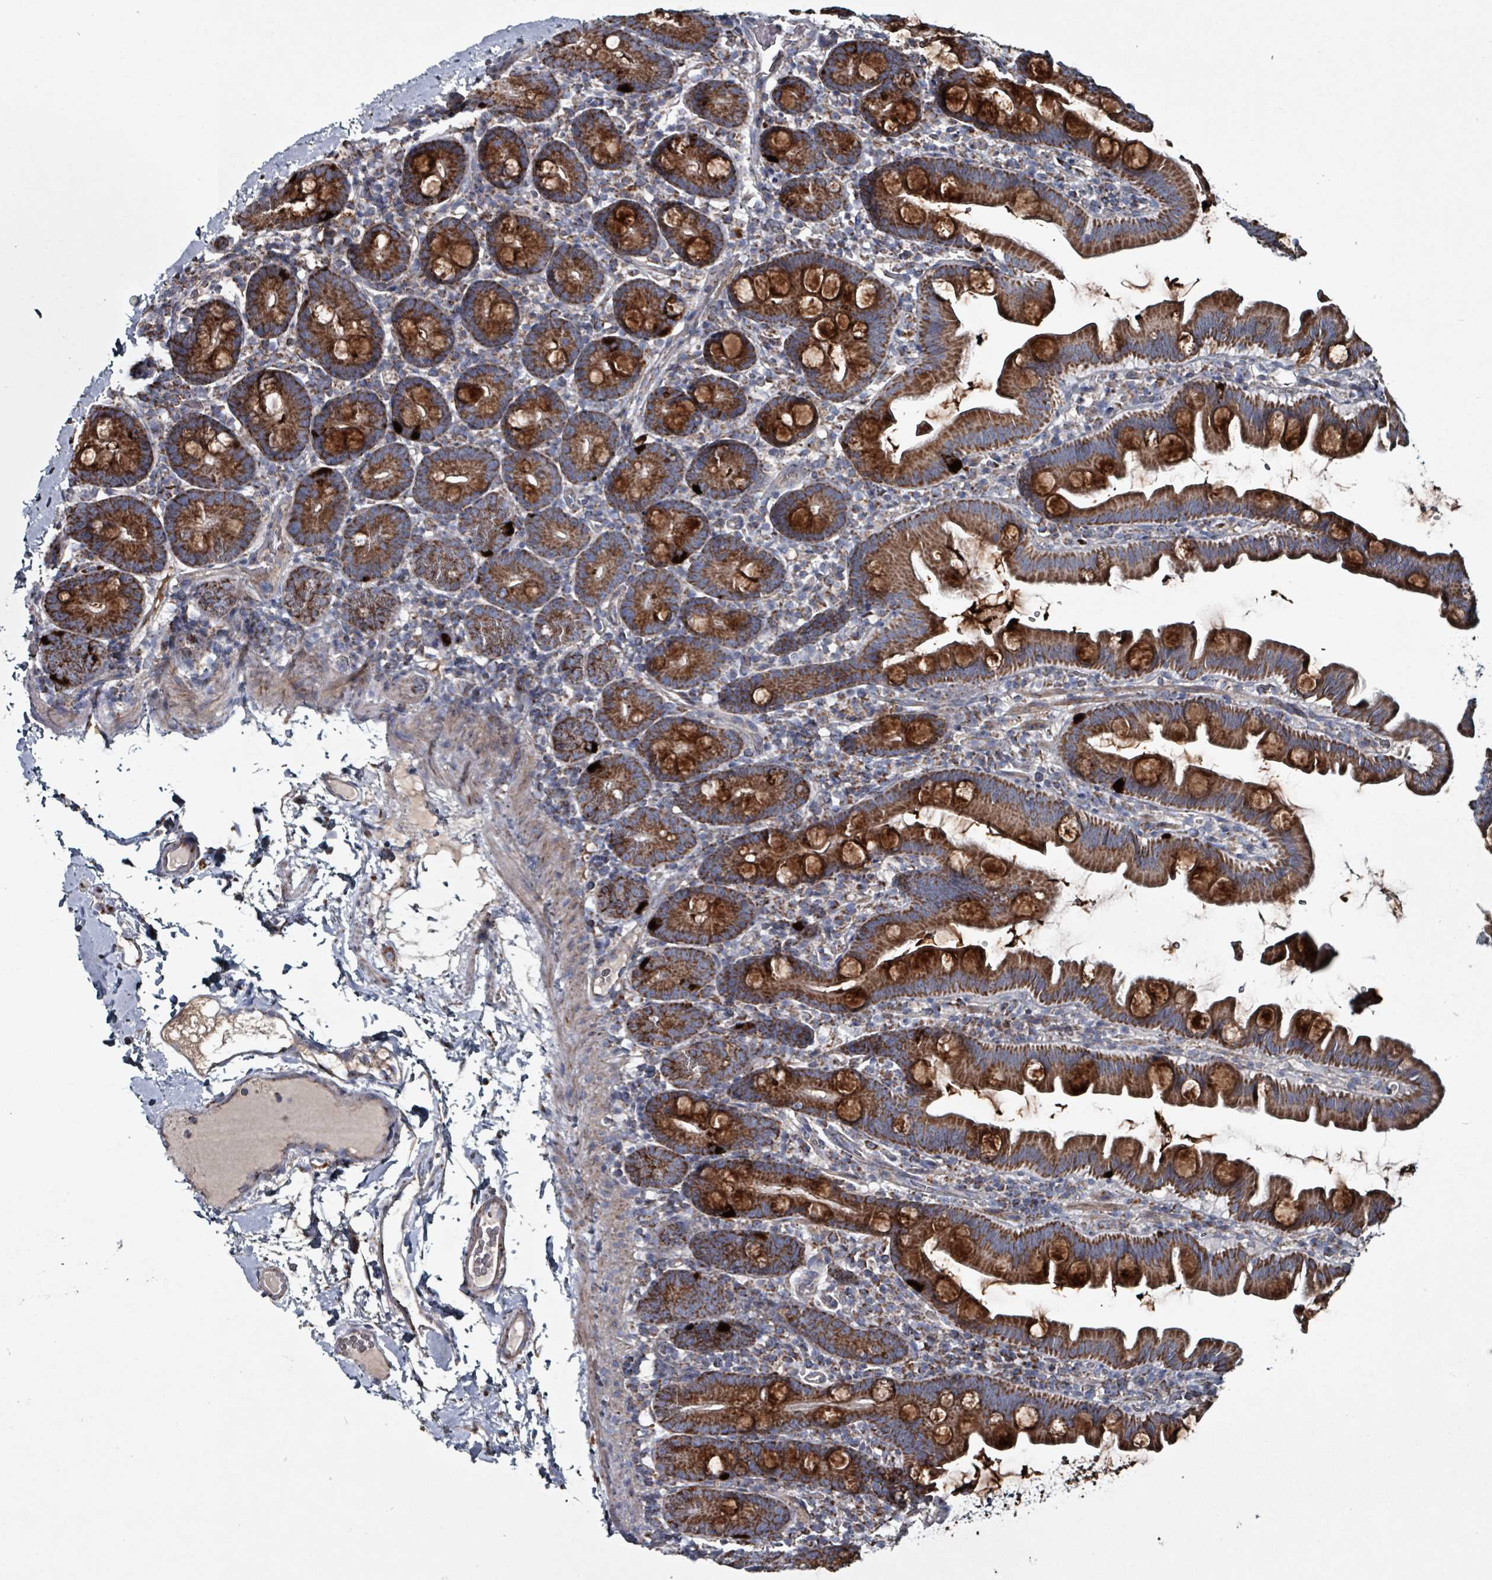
{"staining": {"intensity": "strong", "quantity": ">75%", "location": "cytoplasmic/membranous"}, "tissue": "small intestine", "cell_type": "Glandular cells", "image_type": "normal", "snomed": [{"axis": "morphology", "description": "Normal tissue, NOS"}, {"axis": "topography", "description": "Small intestine"}], "caption": "About >75% of glandular cells in unremarkable human small intestine display strong cytoplasmic/membranous protein staining as visualized by brown immunohistochemical staining.", "gene": "ABHD18", "patient": {"sex": "female", "age": 68}}